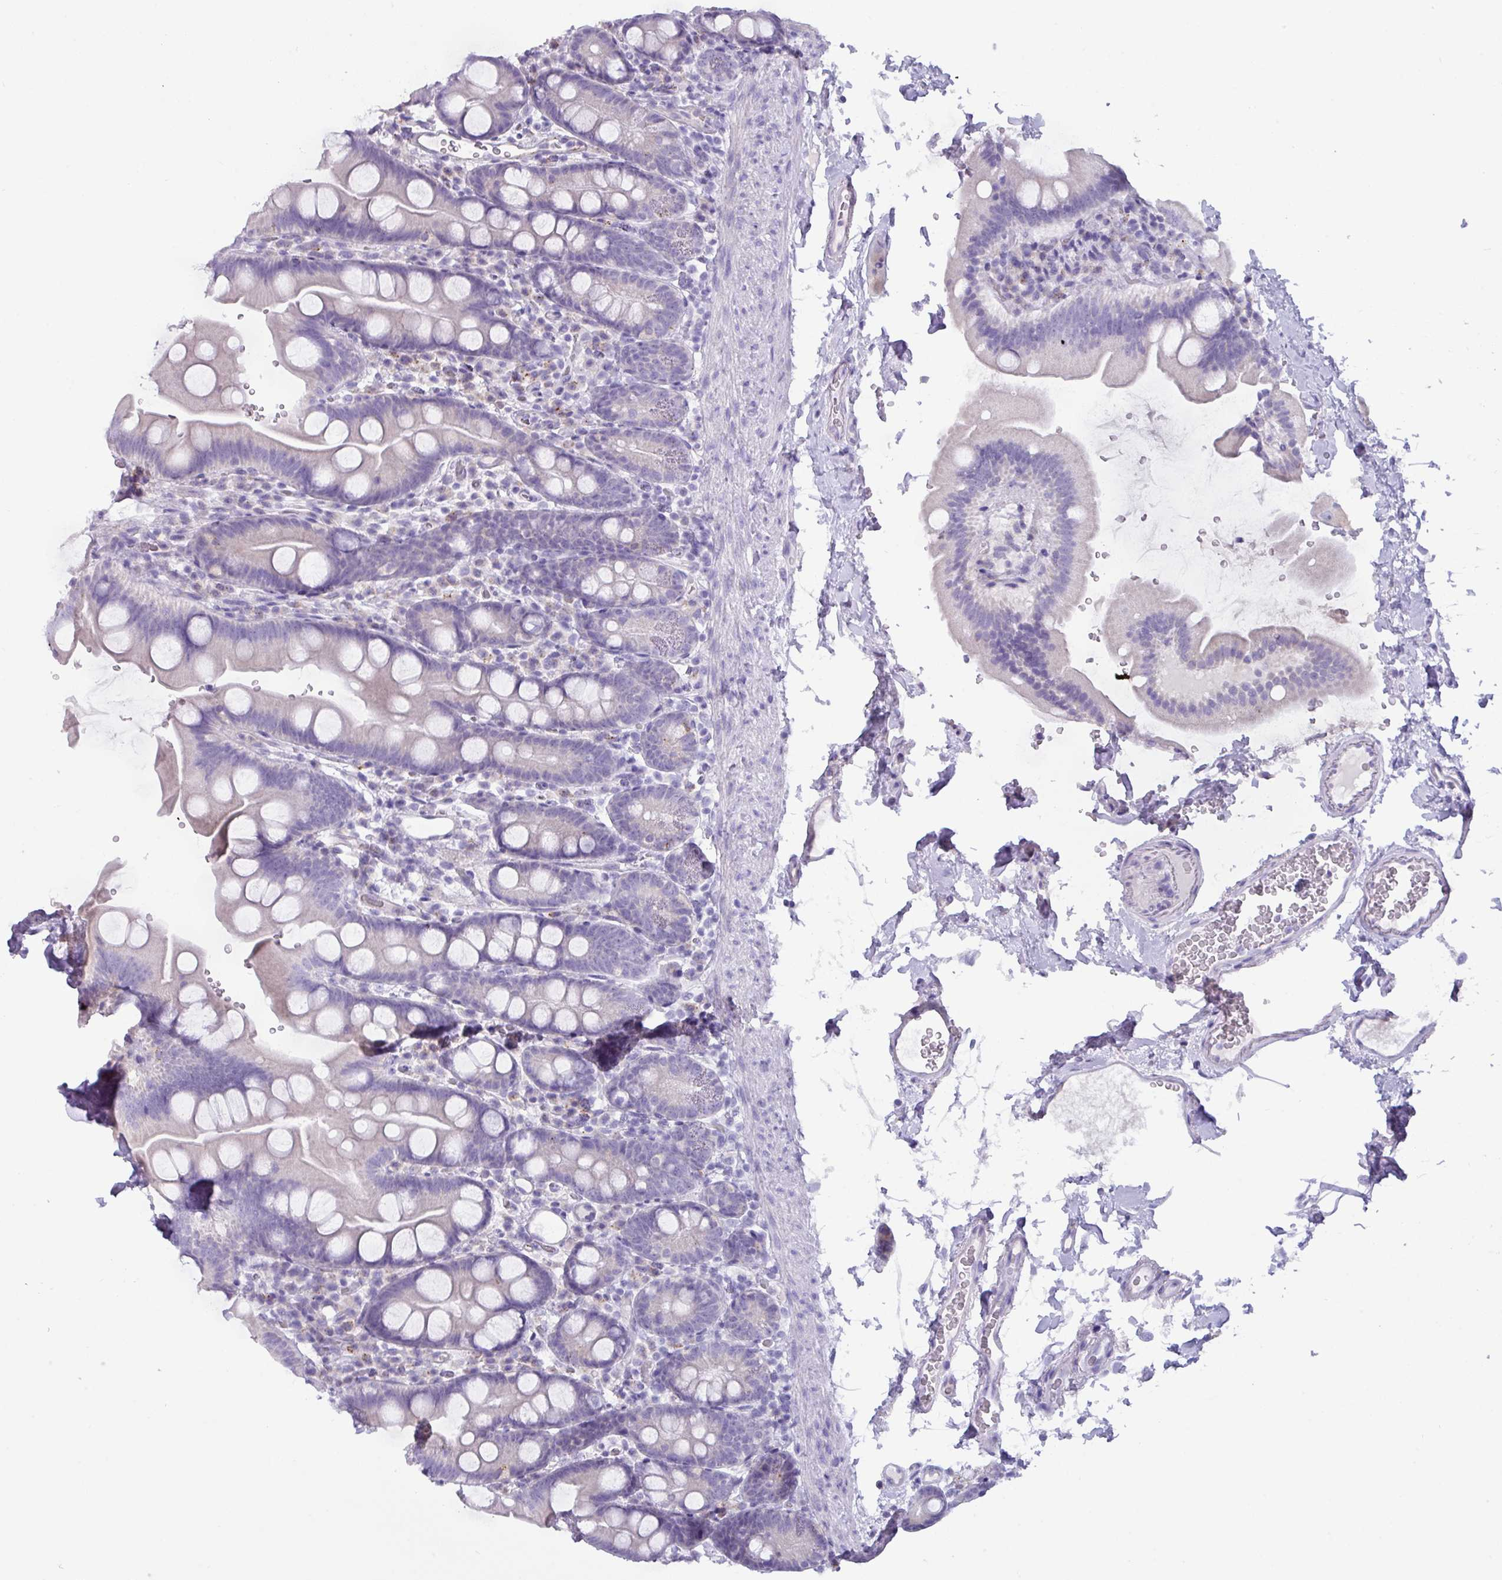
{"staining": {"intensity": "negative", "quantity": "none", "location": "none"}, "tissue": "small intestine", "cell_type": "Glandular cells", "image_type": "normal", "snomed": [{"axis": "morphology", "description": "Normal tissue, NOS"}, {"axis": "topography", "description": "Small intestine"}], "caption": "This is an immunohistochemistry histopathology image of benign human small intestine. There is no expression in glandular cells.", "gene": "NCCRP1", "patient": {"sex": "female", "age": 68}}